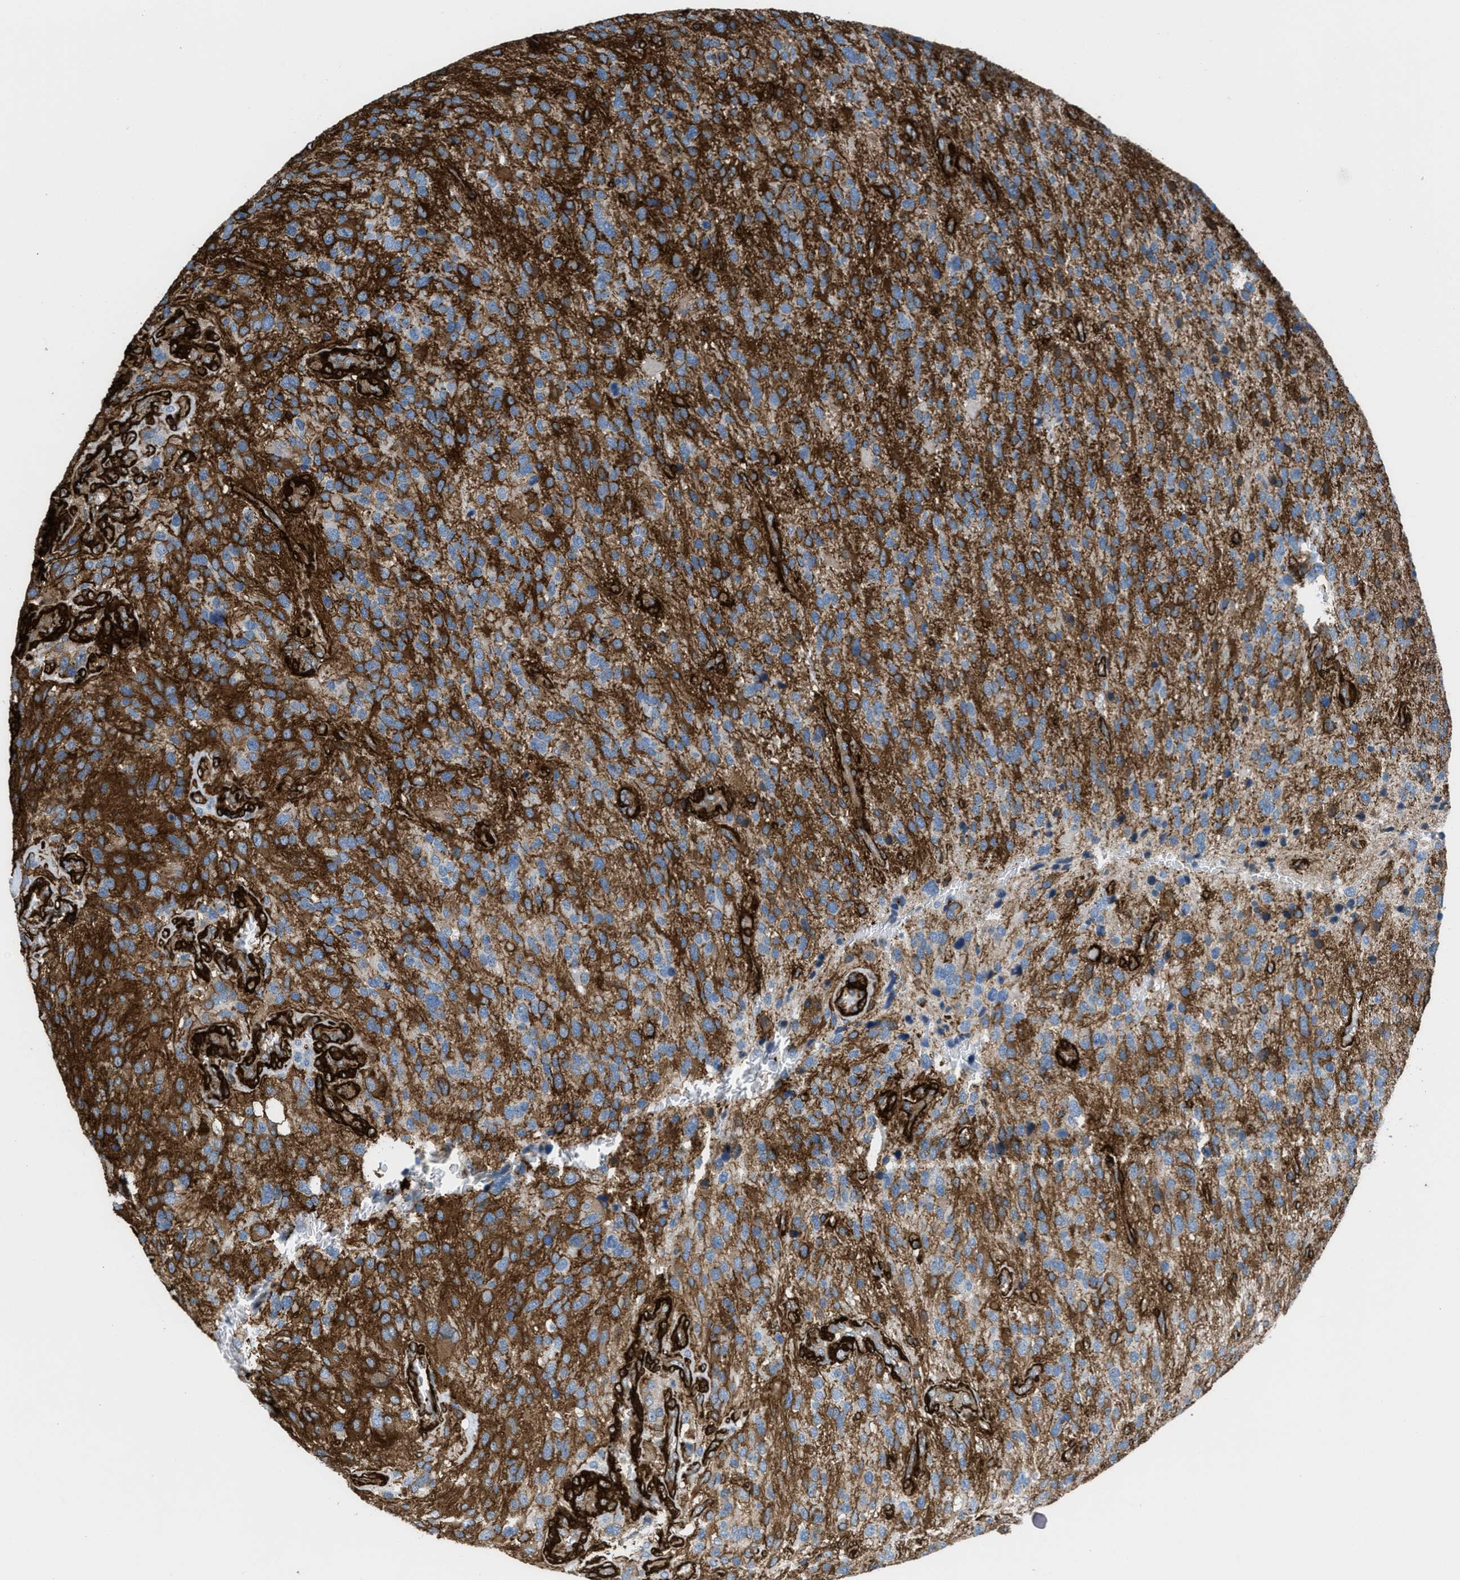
{"staining": {"intensity": "strong", "quantity": "25%-75%", "location": "cytoplasmic/membranous"}, "tissue": "glioma", "cell_type": "Tumor cells", "image_type": "cancer", "snomed": [{"axis": "morphology", "description": "Glioma, malignant, High grade"}, {"axis": "topography", "description": "Brain"}], "caption": "A brown stain highlights strong cytoplasmic/membranous positivity of a protein in human glioma tumor cells. The staining is performed using DAB brown chromogen to label protein expression. The nuclei are counter-stained blue using hematoxylin.", "gene": "CALD1", "patient": {"sex": "female", "age": 58}}